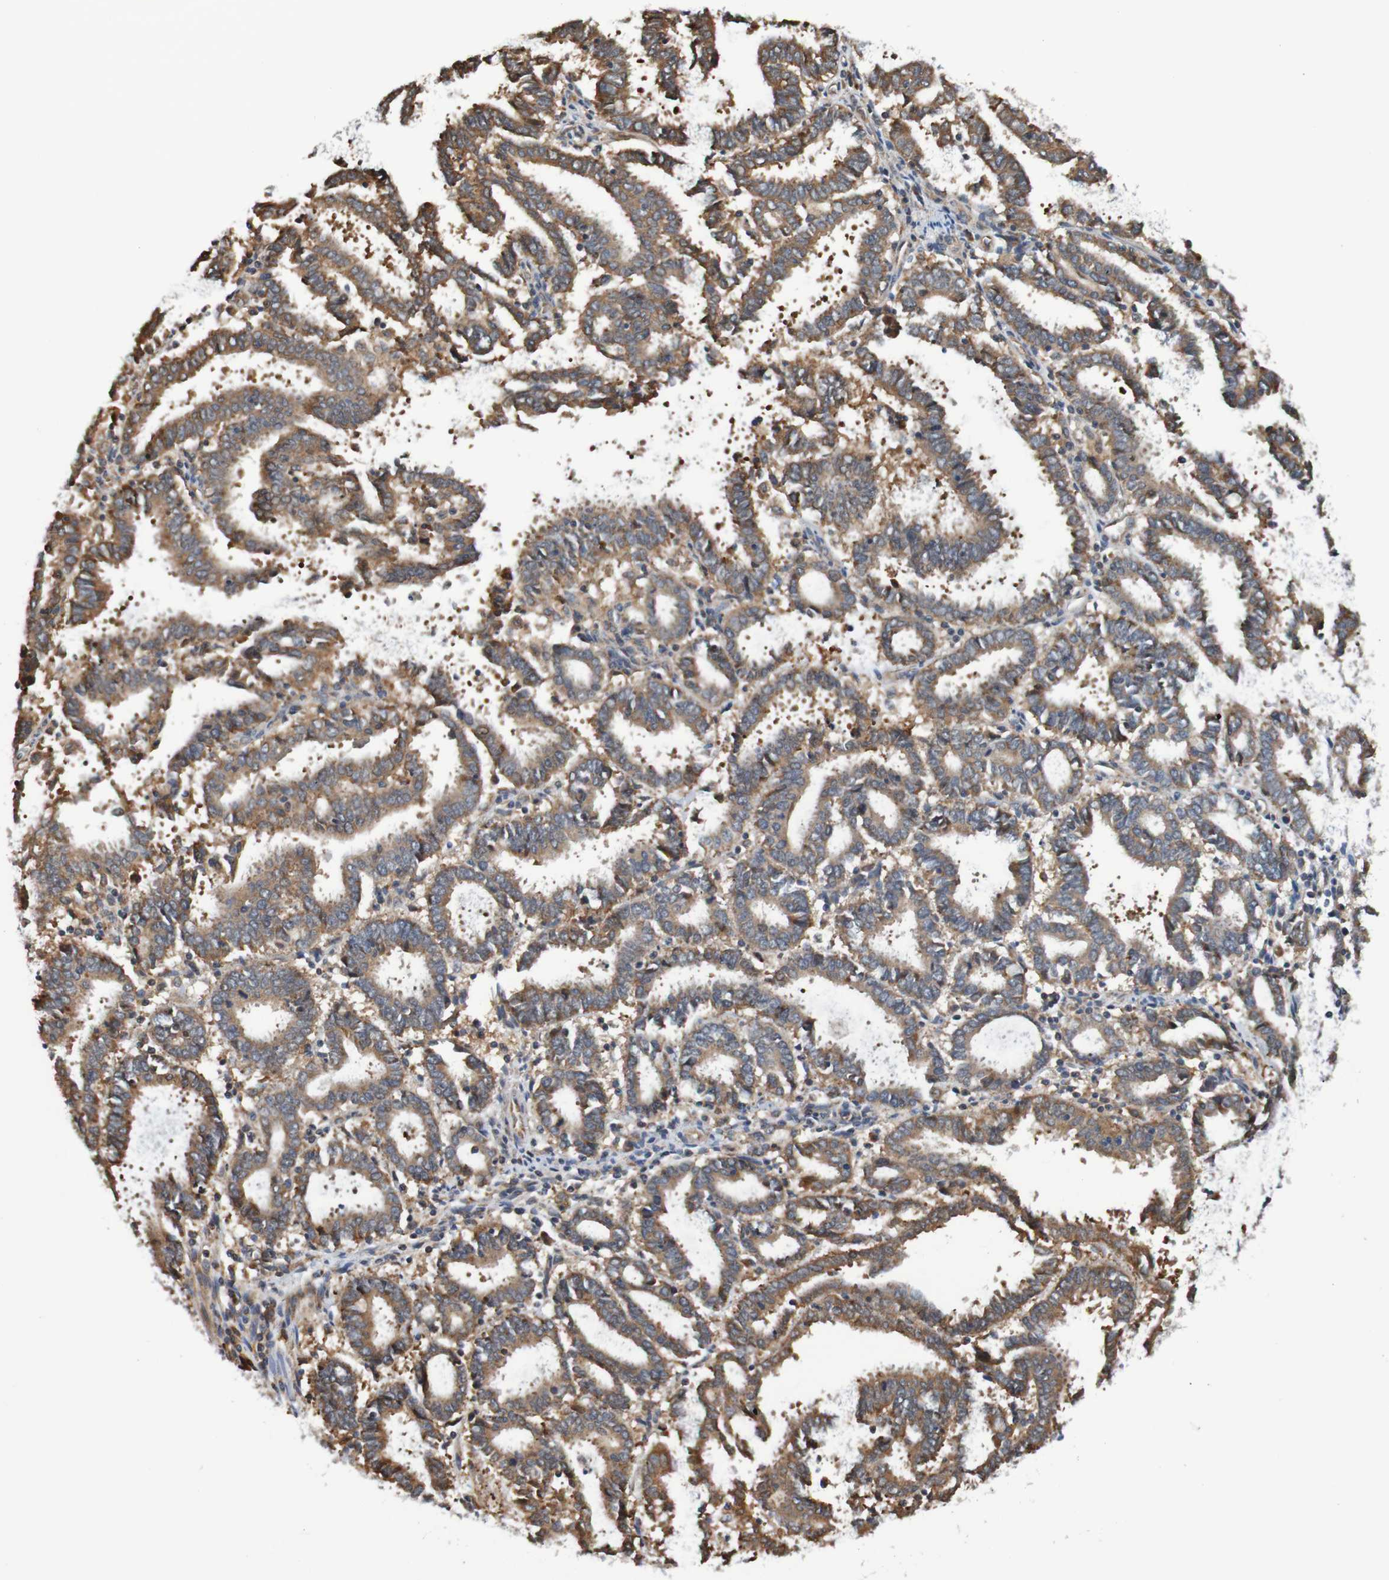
{"staining": {"intensity": "moderate", "quantity": ">75%", "location": "cytoplasmic/membranous"}, "tissue": "endometrial cancer", "cell_type": "Tumor cells", "image_type": "cancer", "snomed": [{"axis": "morphology", "description": "Adenocarcinoma, NOS"}, {"axis": "topography", "description": "Uterus"}], "caption": "IHC of endometrial adenocarcinoma shows medium levels of moderate cytoplasmic/membranous expression in about >75% of tumor cells. Using DAB (3,3'-diaminobenzidine) (brown) and hematoxylin (blue) stains, captured at high magnification using brightfield microscopy.", "gene": "AXIN1", "patient": {"sex": "female", "age": 83}}